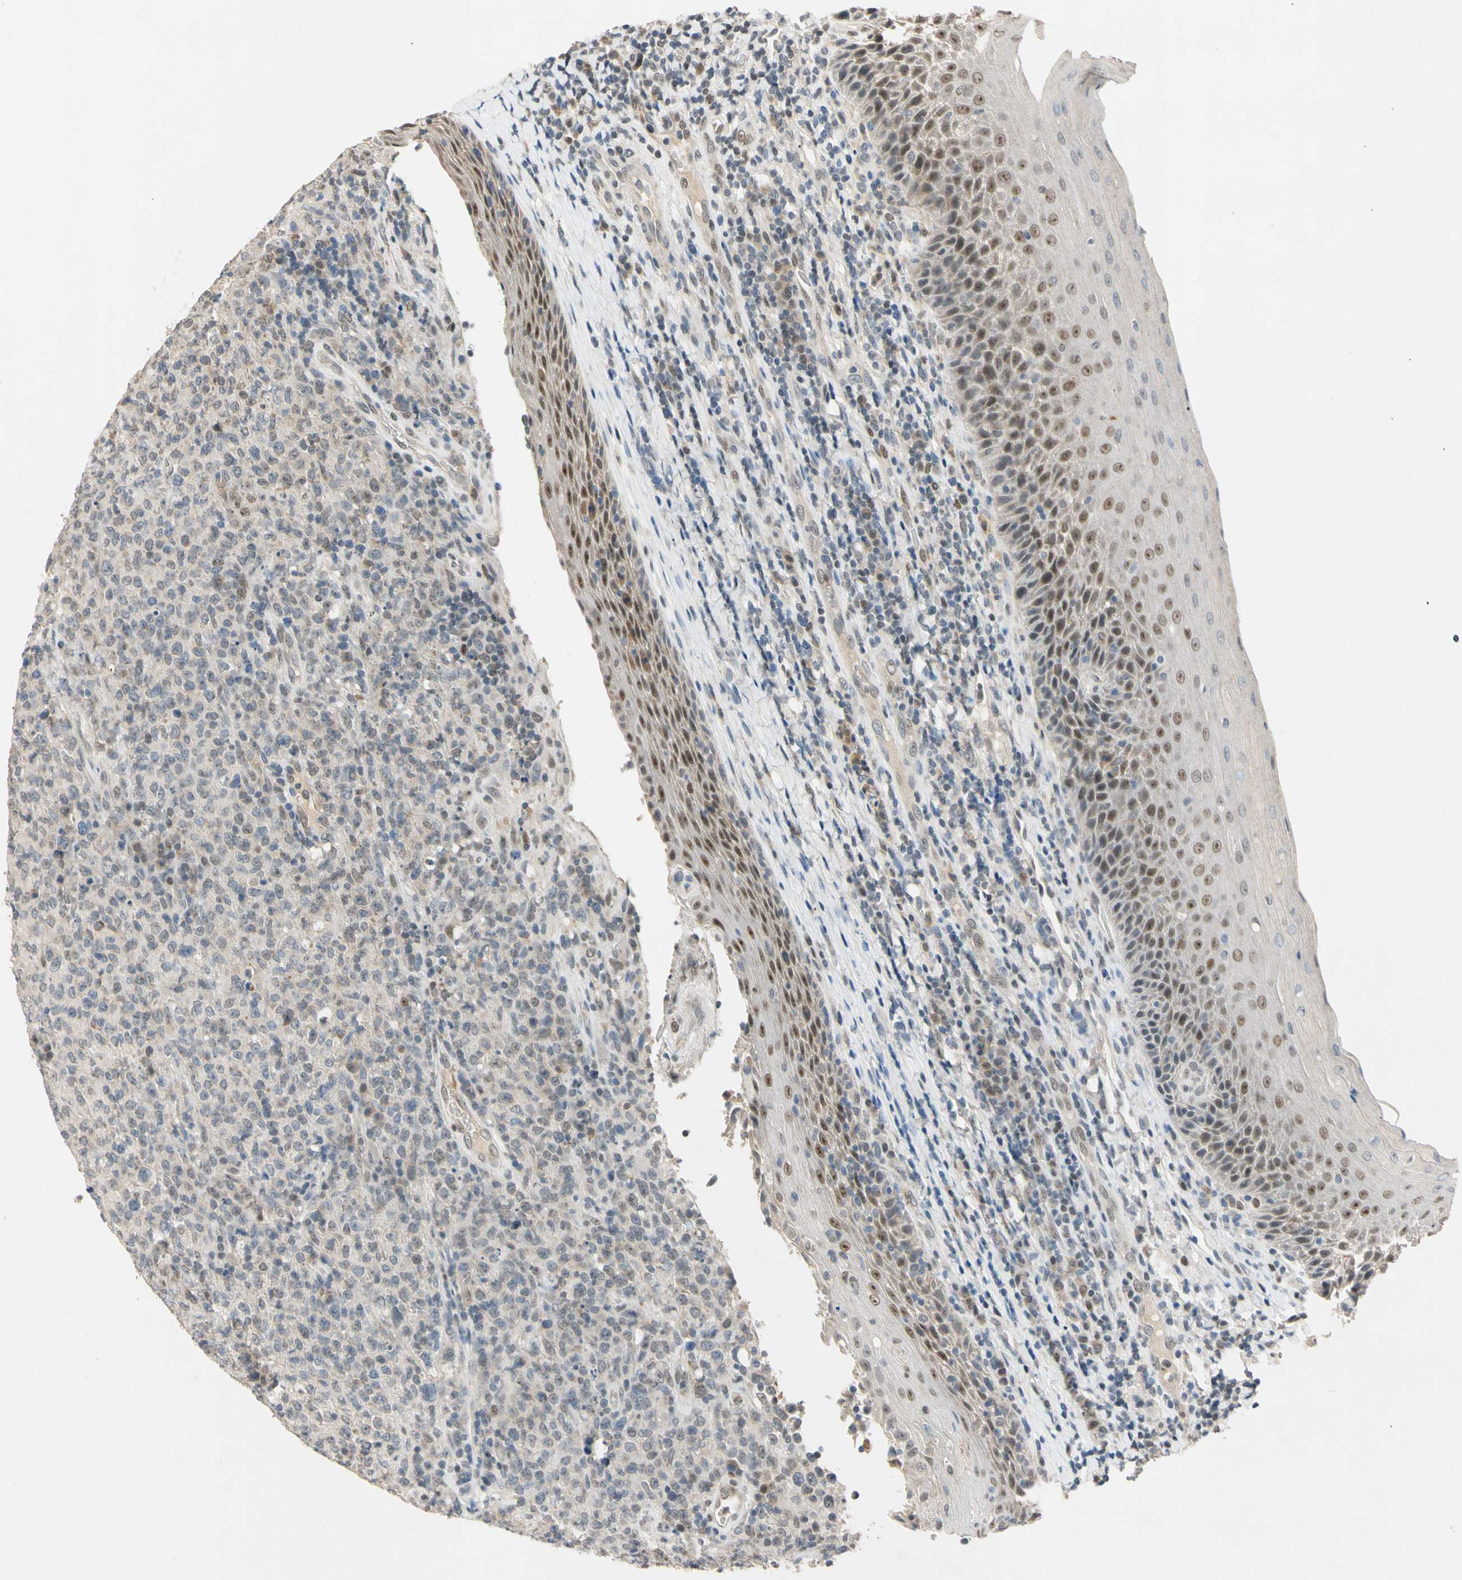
{"staining": {"intensity": "negative", "quantity": "none", "location": "none"}, "tissue": "lymphoma", "cell_type": "Tumor cells", "image_type": "cancer", "snomed": [{"axis": "morphology", "description": "Malignant lymphoma, non-Hodgkin's type, High grade"}, {"axis": "topography", "description": "Tonsil"}], "caption": "Immunohistochemistry of high-grade malignant lymphoma, non-Hodgkin's type displays no positivity in tumor cells.", "gene": "RIOX2", "patient": {"sex": "female", "age": 36}}